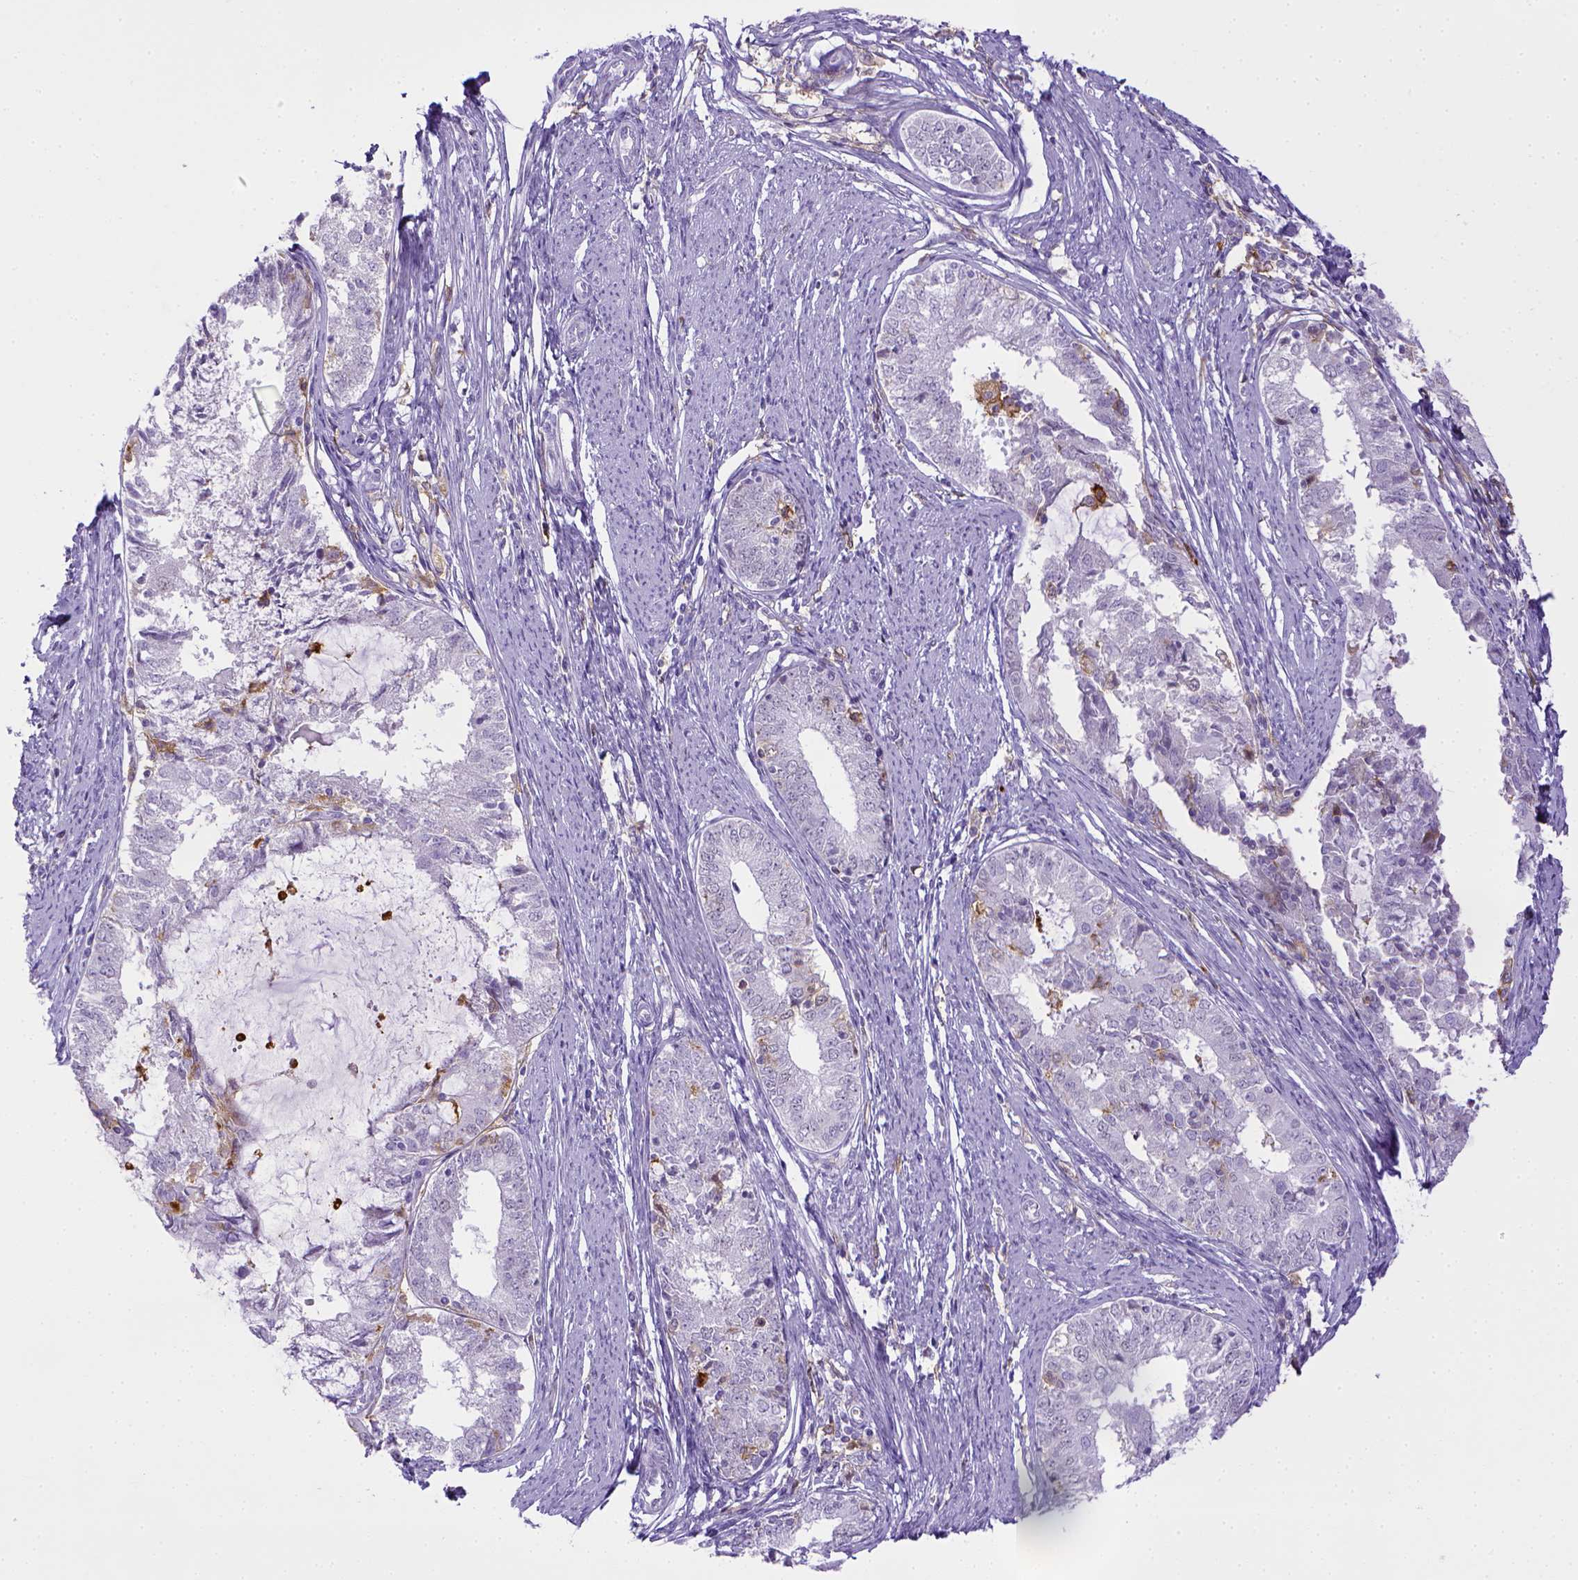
{"staining": {"intensity": "negative", "quantity": "none", "location": "none"}, "tissue": "endometrial cancer", "cell_type": "Tumor cells", "image_type": "cancer", "snomed": [{"axis": "morphology", "description": "Adenocarcinoma, NOS"}, {"axis": "topography", "description": "Endometrium"}], "caption": "Immunohistochemistry histopathology image of neoplastic tissue: adenocarcinoma (endometrial) stained with DAB (3,3'-diaminobenzidine) demonstrates no significant protein staining in tumor cells.", "gene": "ITGAM", "patient": {"sex": "female", "age": 57}}